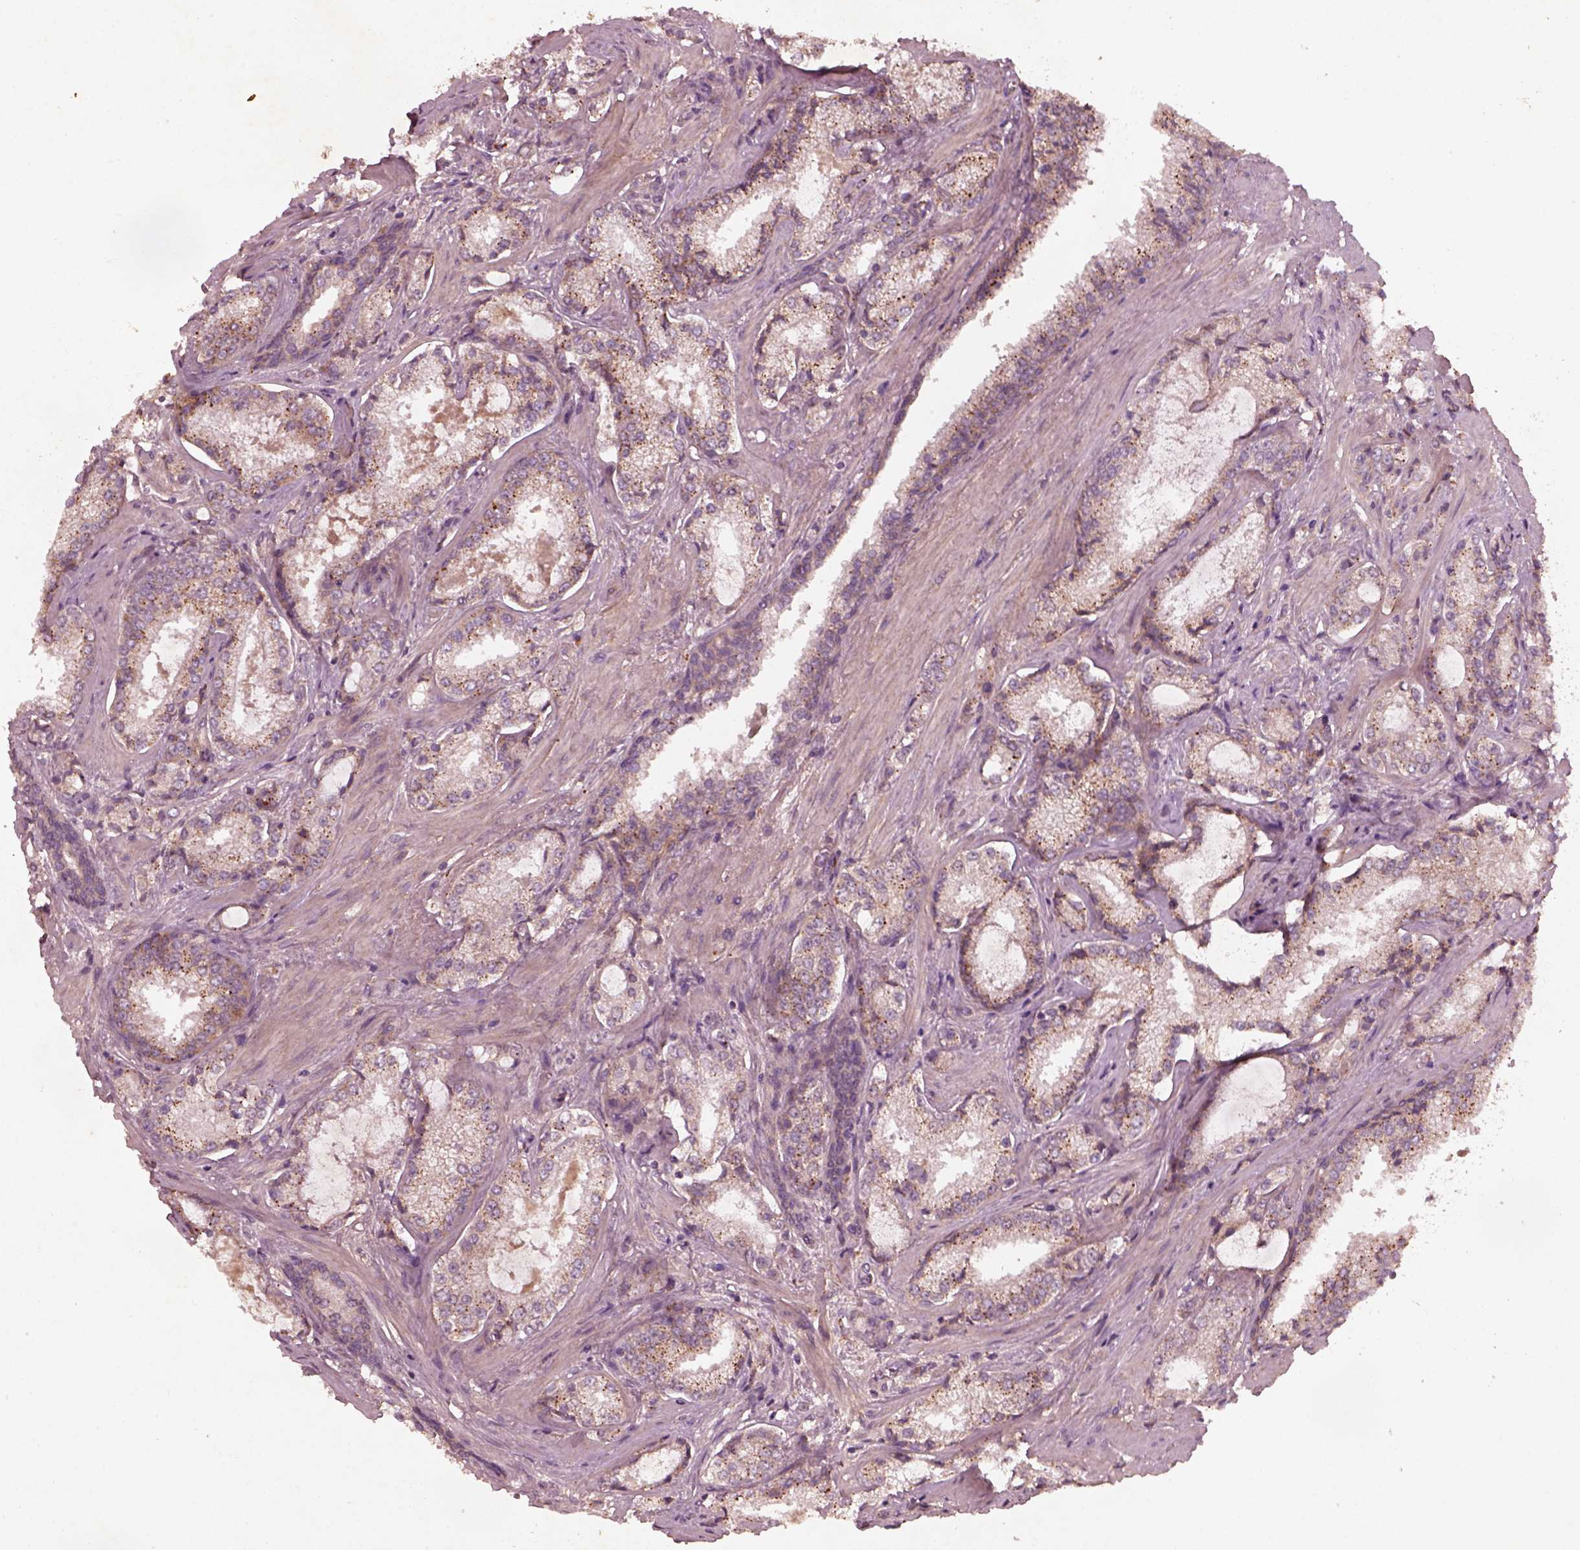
{"staining": {"intensity": "moderate", "quantity": "25%-75%", "location": "cytoplasmic/membranous"}, "tissue": "prostate cancer", "cell_type": "Tumor cells", "image_type": "cancer", "snomed": [{"axis": "morphology", "description": "Adenocarcinoma, Low grade"}, {"axis": "topography", "description": "Prostate"}], "caption": "Protein analysis of prostate low-grade adenocarcinoma tissue shows moderate cytoplasmic/membranous positivity in approximately 25%-75% of tumor cells.", "gene": "FAM234A", "patient": {"sex": "male", "age": 56}}